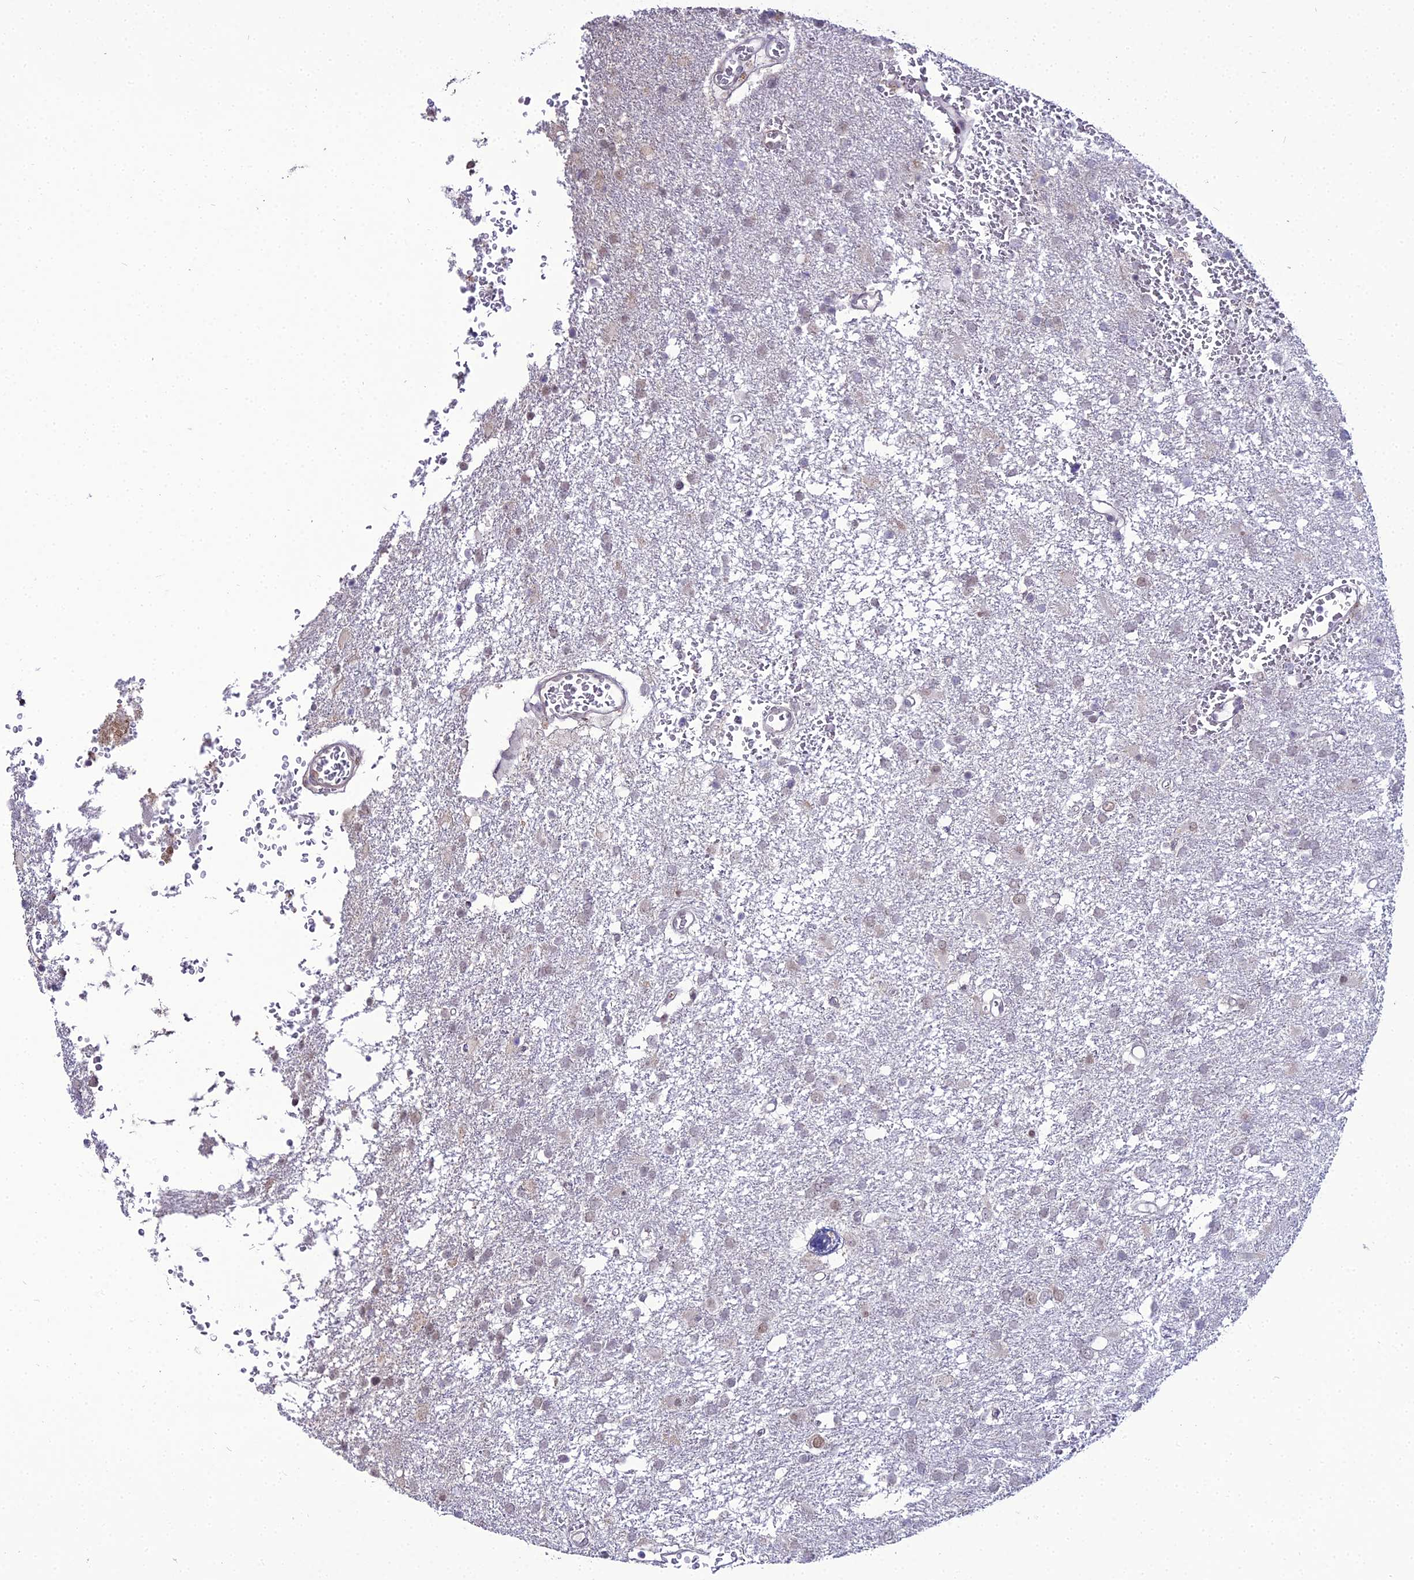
{"staining": {"intensity": "negative", "quantity": "none", "location": "none"}, "tissue": "glioma", "cell_type": "Tumor cells", "image_type": "cancer", "snomed": [{"axis": "morphology", "description": "Glioma, malignant, High grade"}, {"axis": "topography", "description": "Brain"}], "caption": "Tumor cells show no significant positivity in glioma.", "gene": "TROAP", "patient": {"sex": "female", "age": 74}}